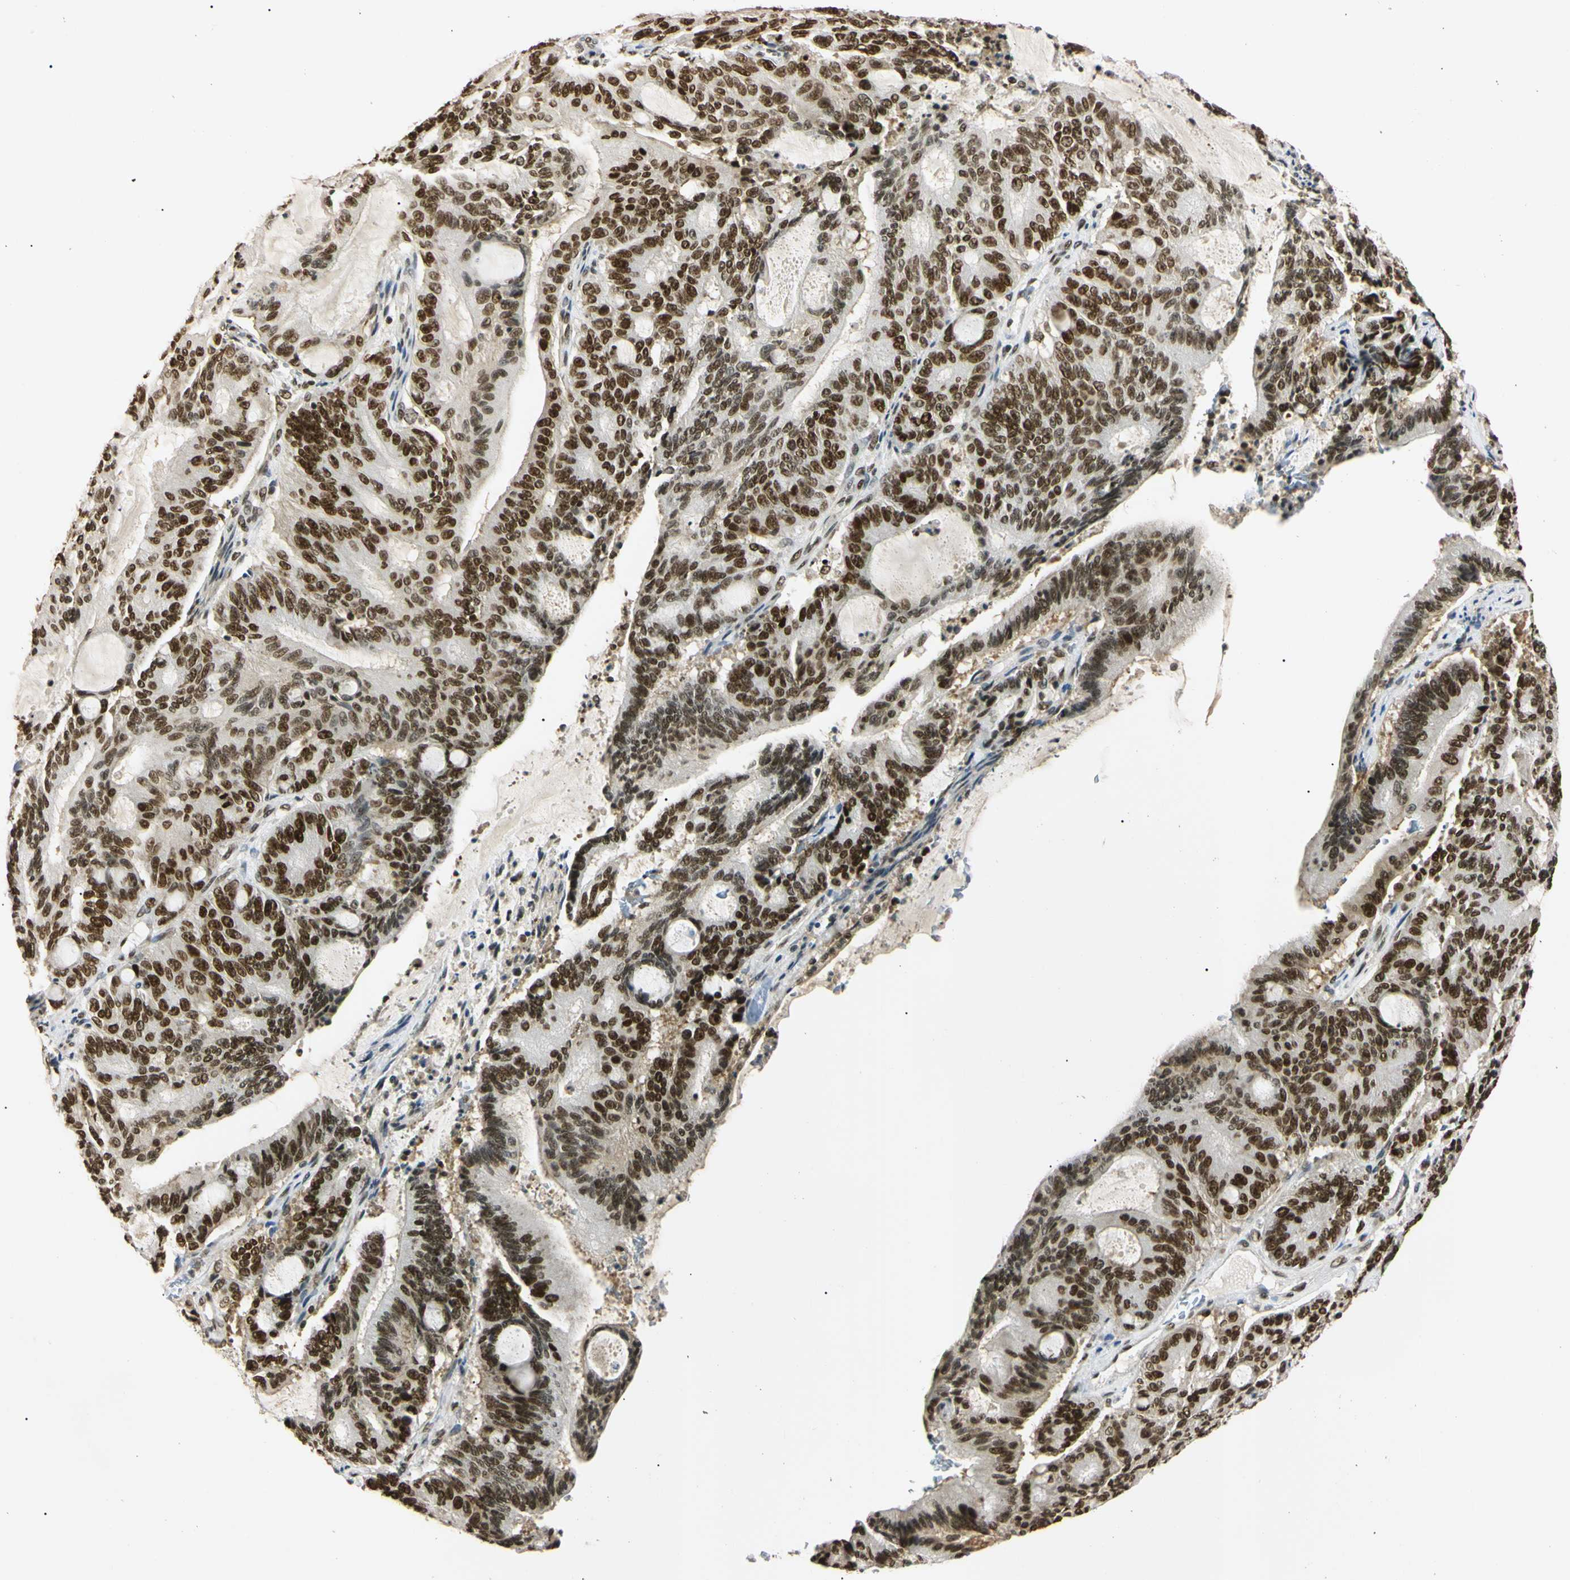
{"staining": {"intensity": "strong", "quantity": ">75%", "location": "nuclear"}, "tissue": "liver cancer", "cell_type": "Tumor cells", "image_type": "cancer", "snomed": [{"axis": "morphology", "description": "Cholangiocarcinoma"}, {"axis": "topography", "description": "Liver"}], "caption": "Immunohistochemical staining of liver cholangiocarcinoma shows strong nuclear protein staining in about >75% of tumor cells.", "gene": "SMARCA5", "patient": {"sex": "female", "age": 73}}